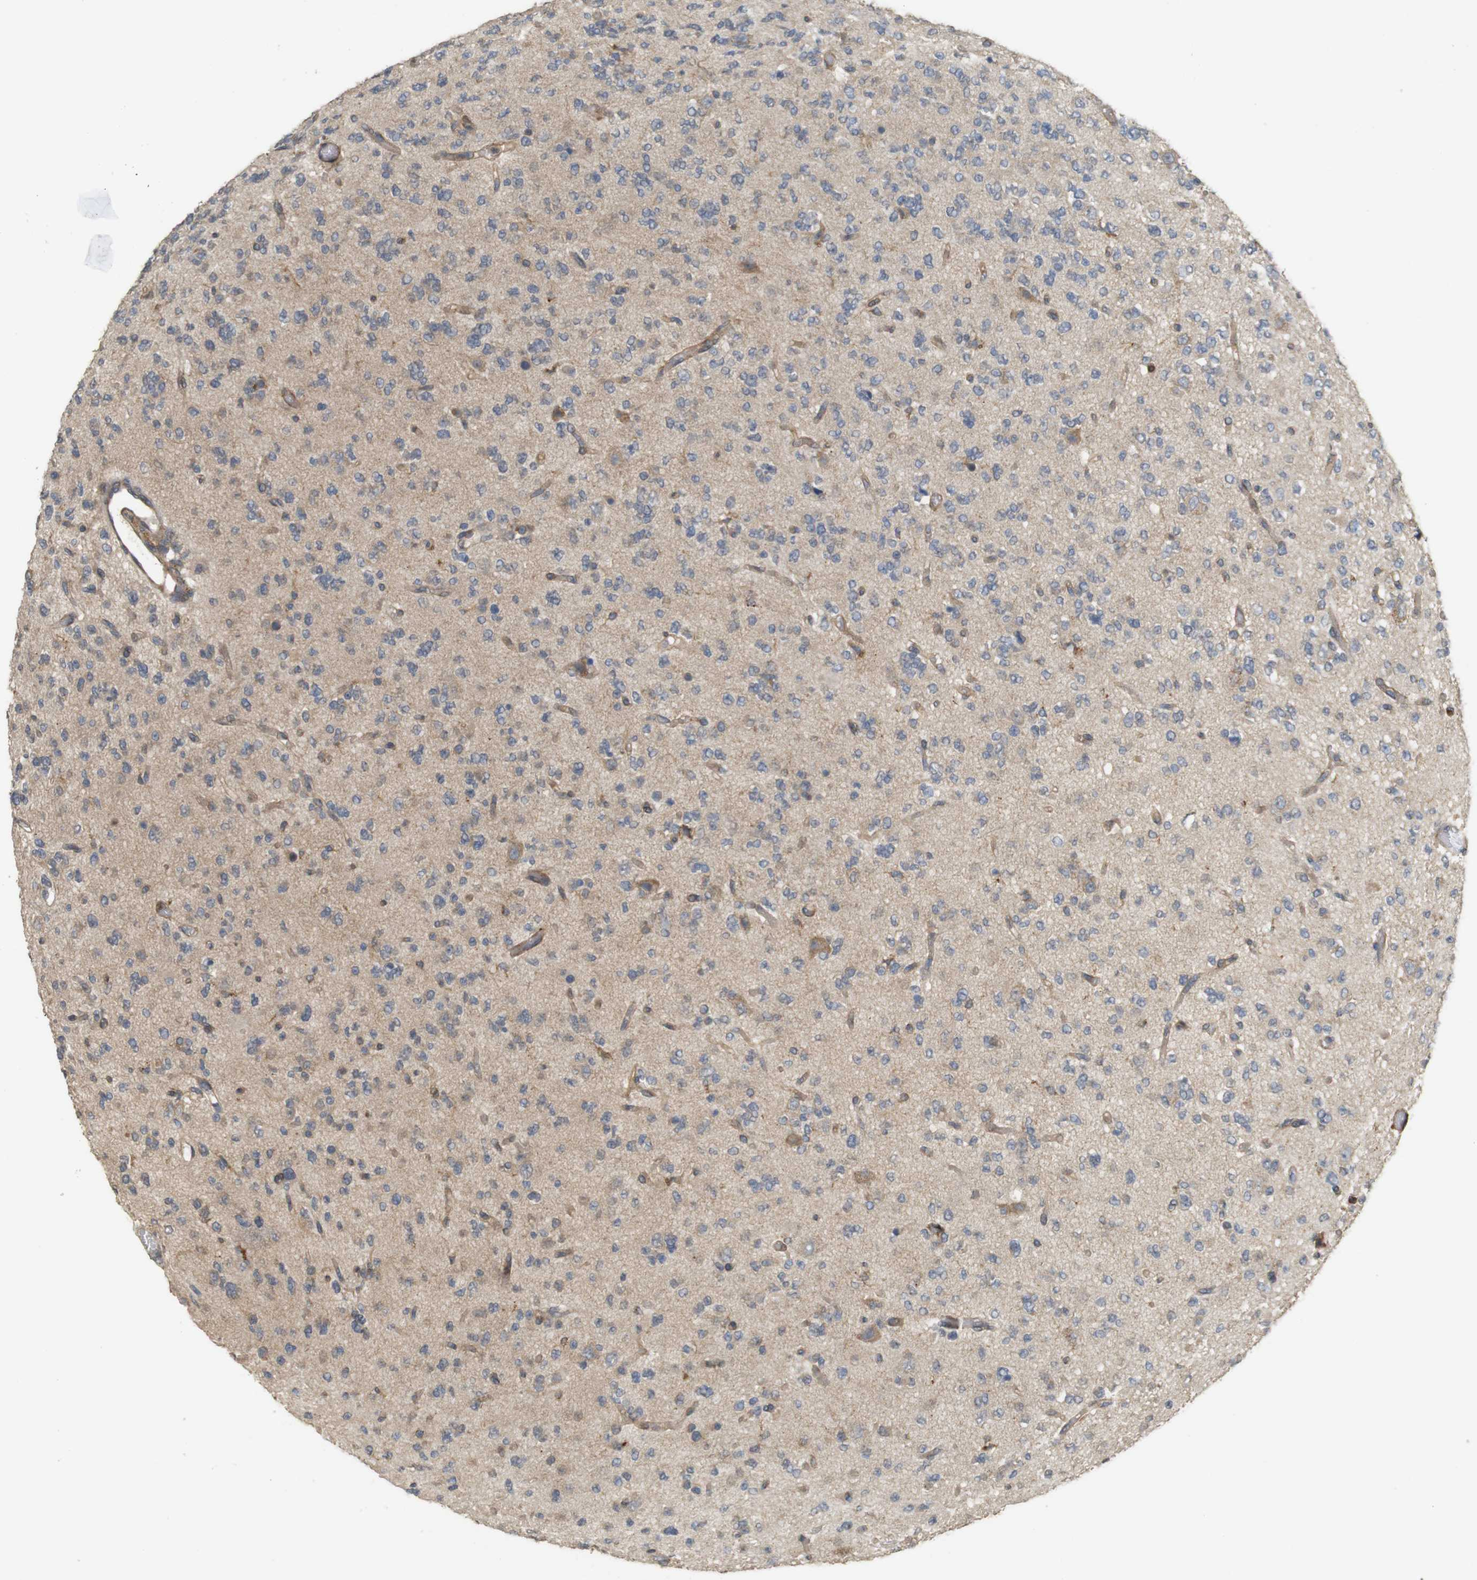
{"staining": {"intensity": "moderate", "quantity": "<25%", "location": "cytoplasmic/membranous"}, "tissue": "glioma", "cell_type": "Tumor cells", "image_type": "cancer", "snomed": [{"axis": "morphology", "description": "Glioma, malignant, Low grade"}, {"axis": "topography", "description": "Brain"}], "caption": "An IHC image of neoplastic tissue is shown. Protein staining in brown highlights moderate cytoplasmic/membranous positivity in malignant glioma (low-grade) within tumor cells.", "gene": "KSR1", "patient": {"sex": "male", "age": 38}}